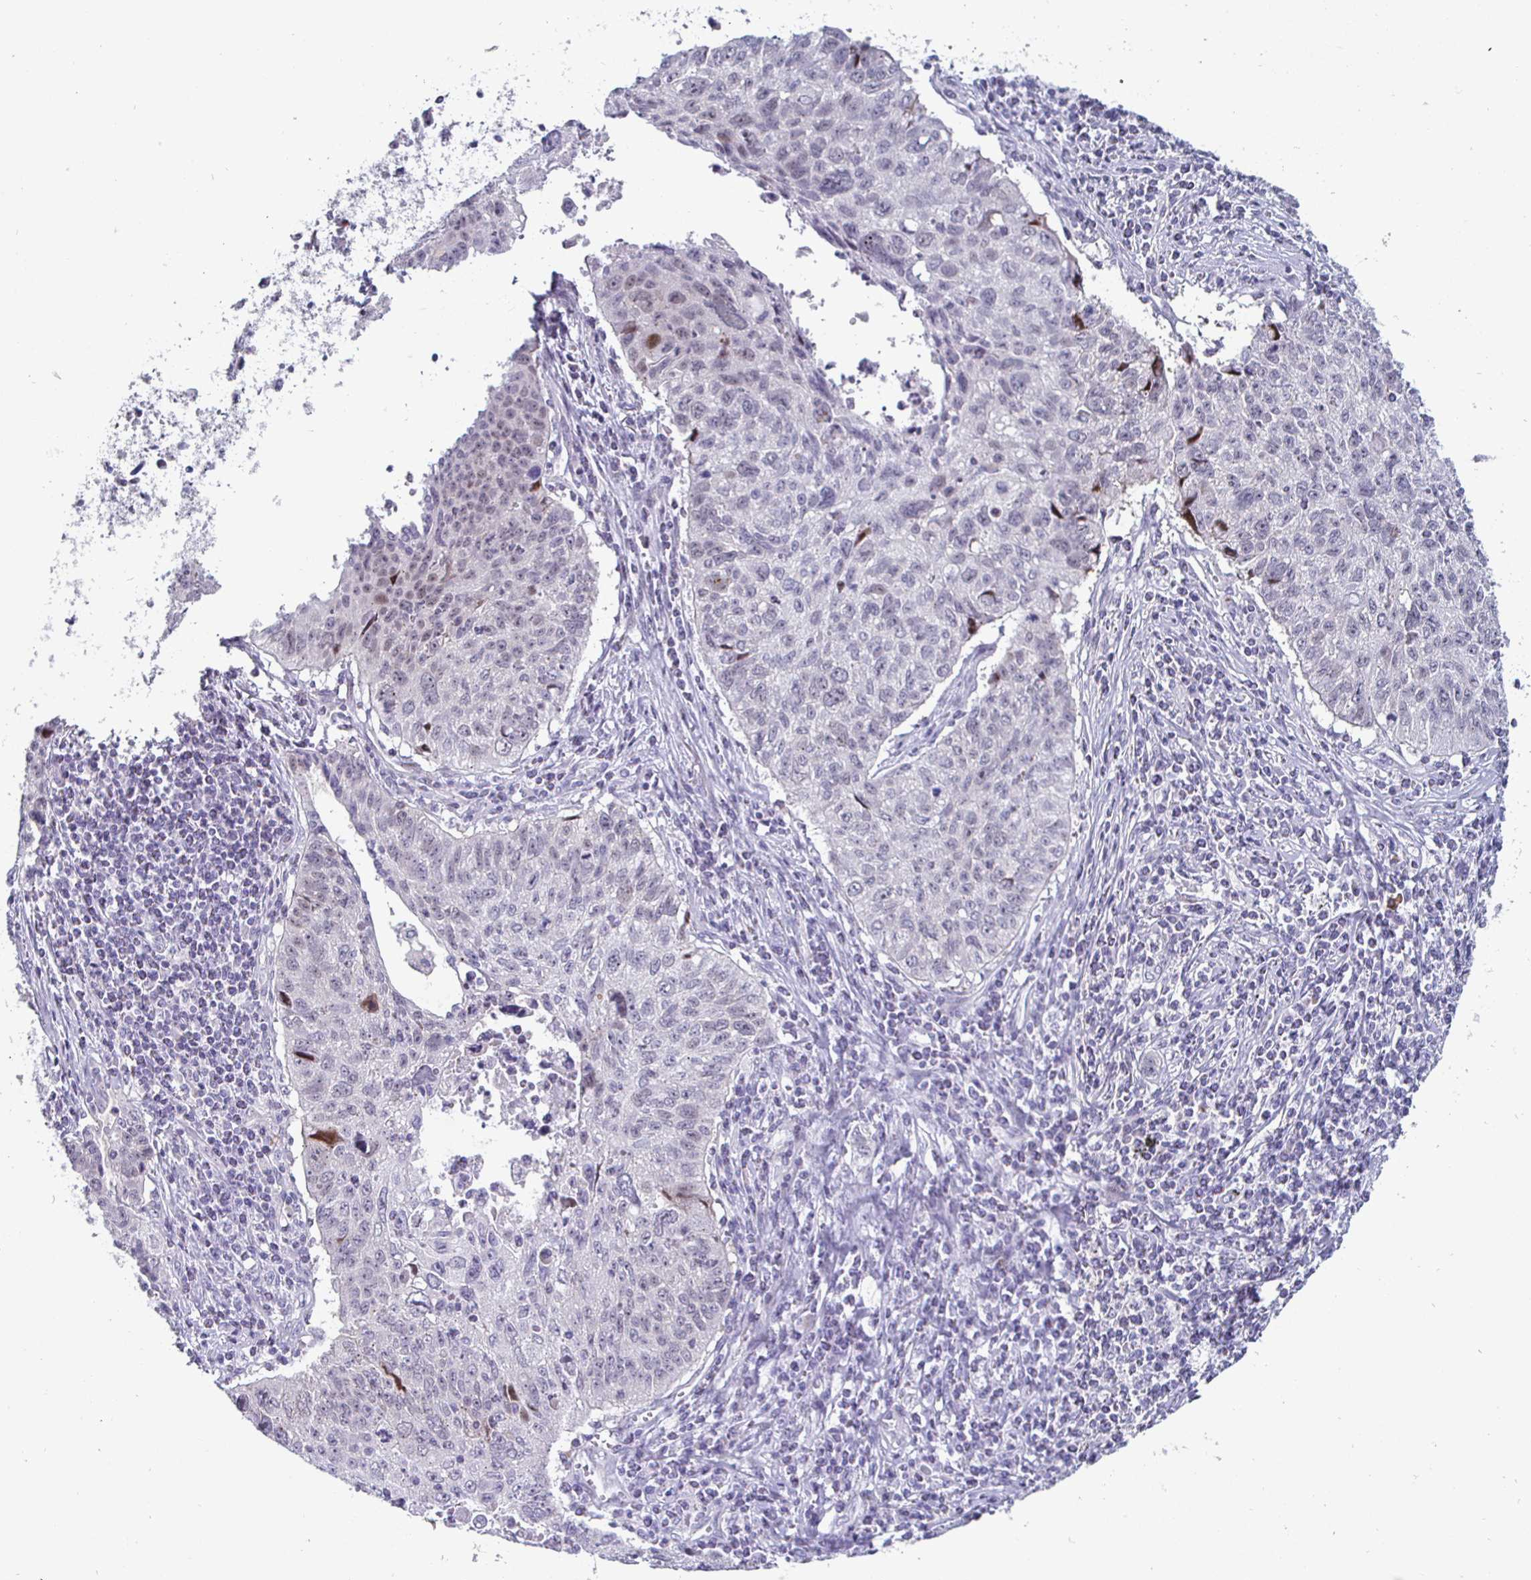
{"staining": {"intensity": "negative", "quantity": "none", "location": "none"}, "tissue": "lung cancer", "cell_type": "Tumor cells", "image_type": "cancer", "snomed": [{"axis": "morphology", "description": "Normal morphology"}, {"axis": "morphology", "description": "Aneuploidy"}, {"axis": "morphology", "description": "Squamous cell carcinoma, NOS"}, {"axis": "topography", "description": "Lymph node"}, {"axis": "topography", "description": "Lung"}], "caption": "Aneuploidy (lung) was stained to show a protein in brown. There is no significant expression in tumor cells.", "gene": "DMRTB1", "patient": {"sex": "female", "age": 76}}